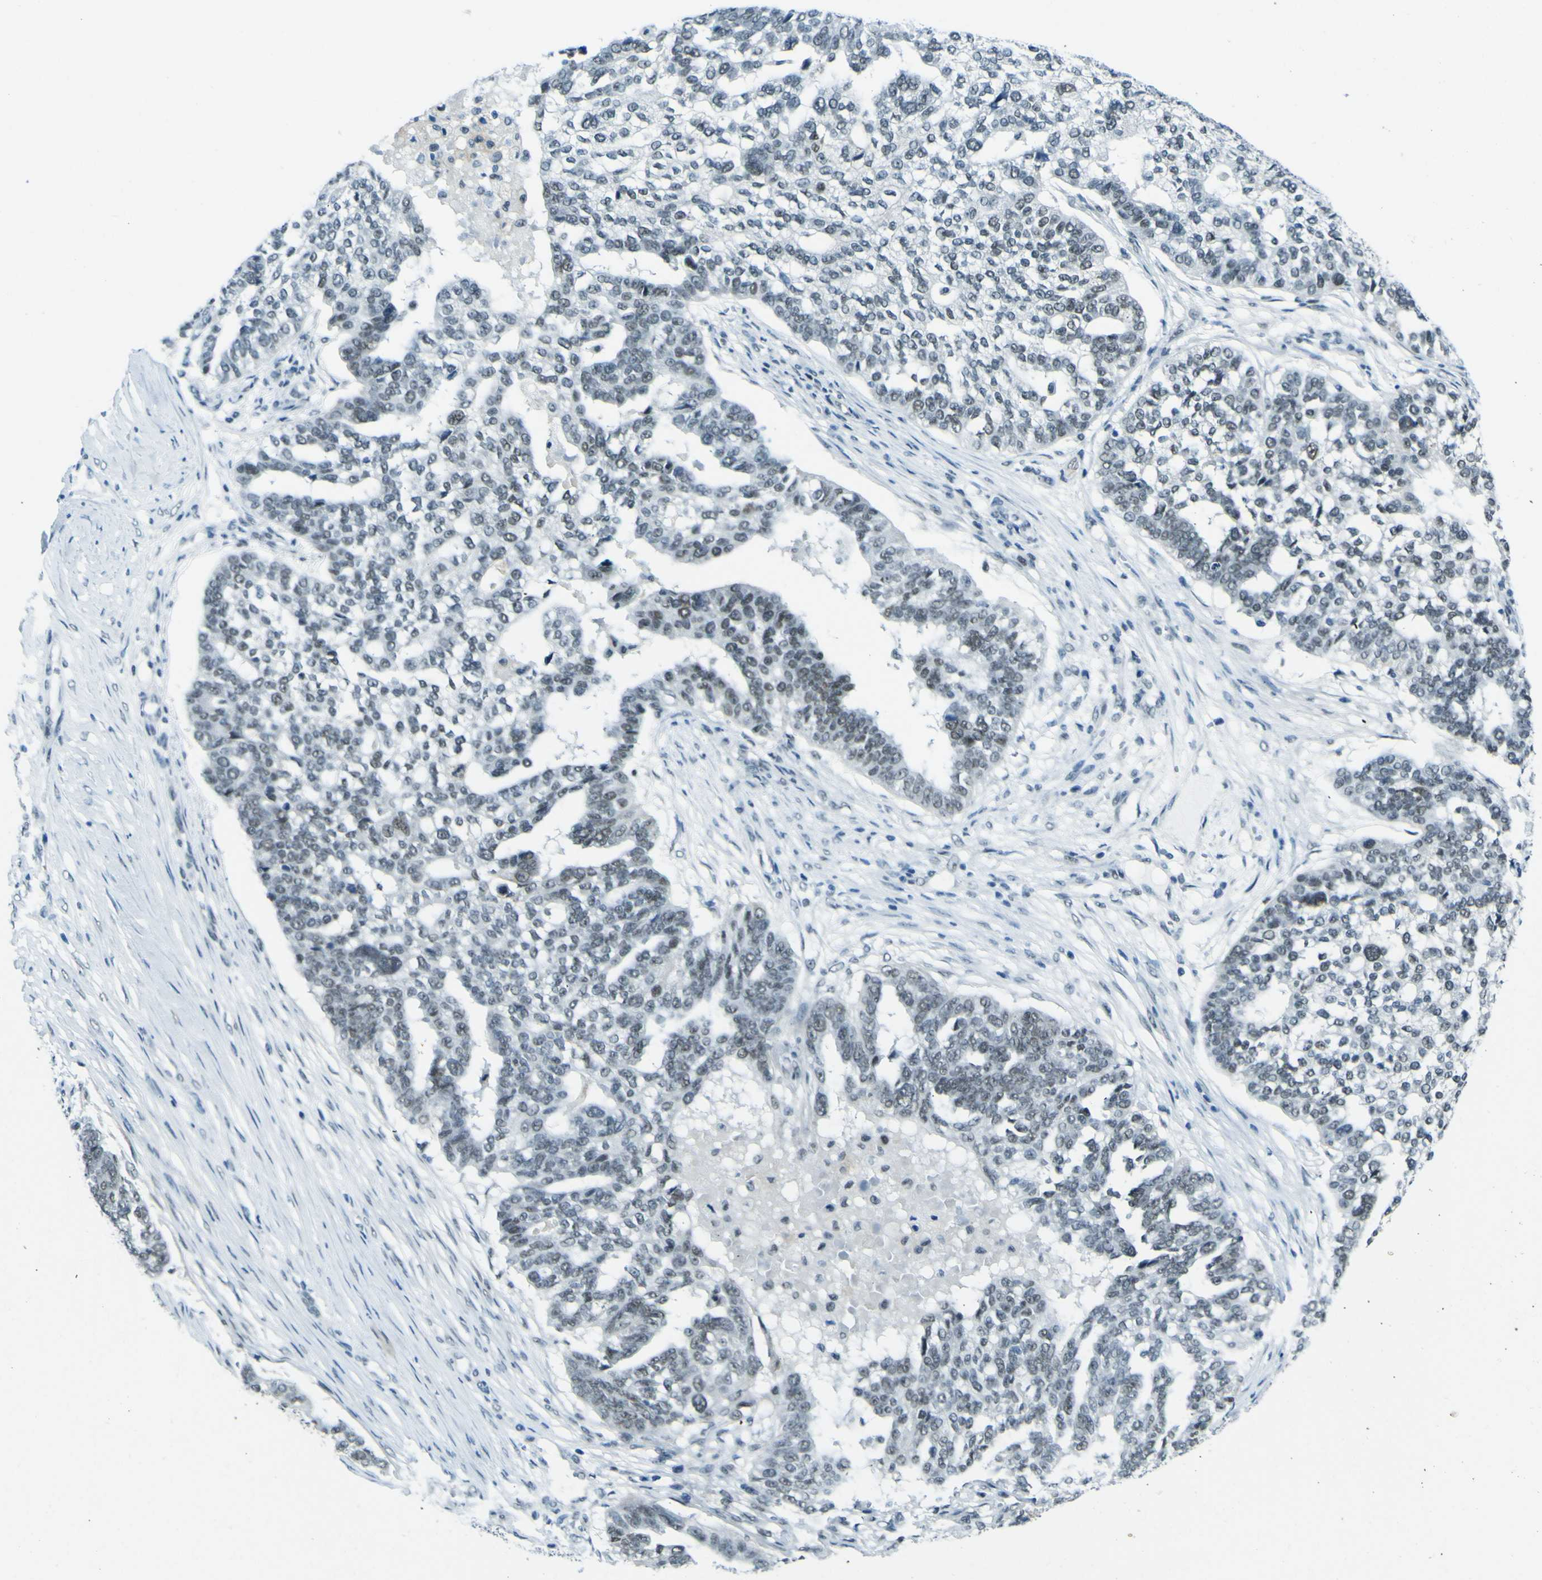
{"staining": {"intensity": "negative", "quantity": "none", "location": "none"}, "tissue": "ovarian cancer", "cell_type": "Tumor cells", "image_type": "cancer", "snomed": [{"axis": "morphology", "description": "Cystadenocarcinoma, serous, NOS"}, {"axis": "topography", "description": "Ovary"}], "caption": "DAB immunohistochemical staining of human serous cystadenocarcinoma (ovarian) exhibits no significant positivity in tumor cells.", "gene": "CEBPG", "patient": {"sex": "female", "age": 59}}